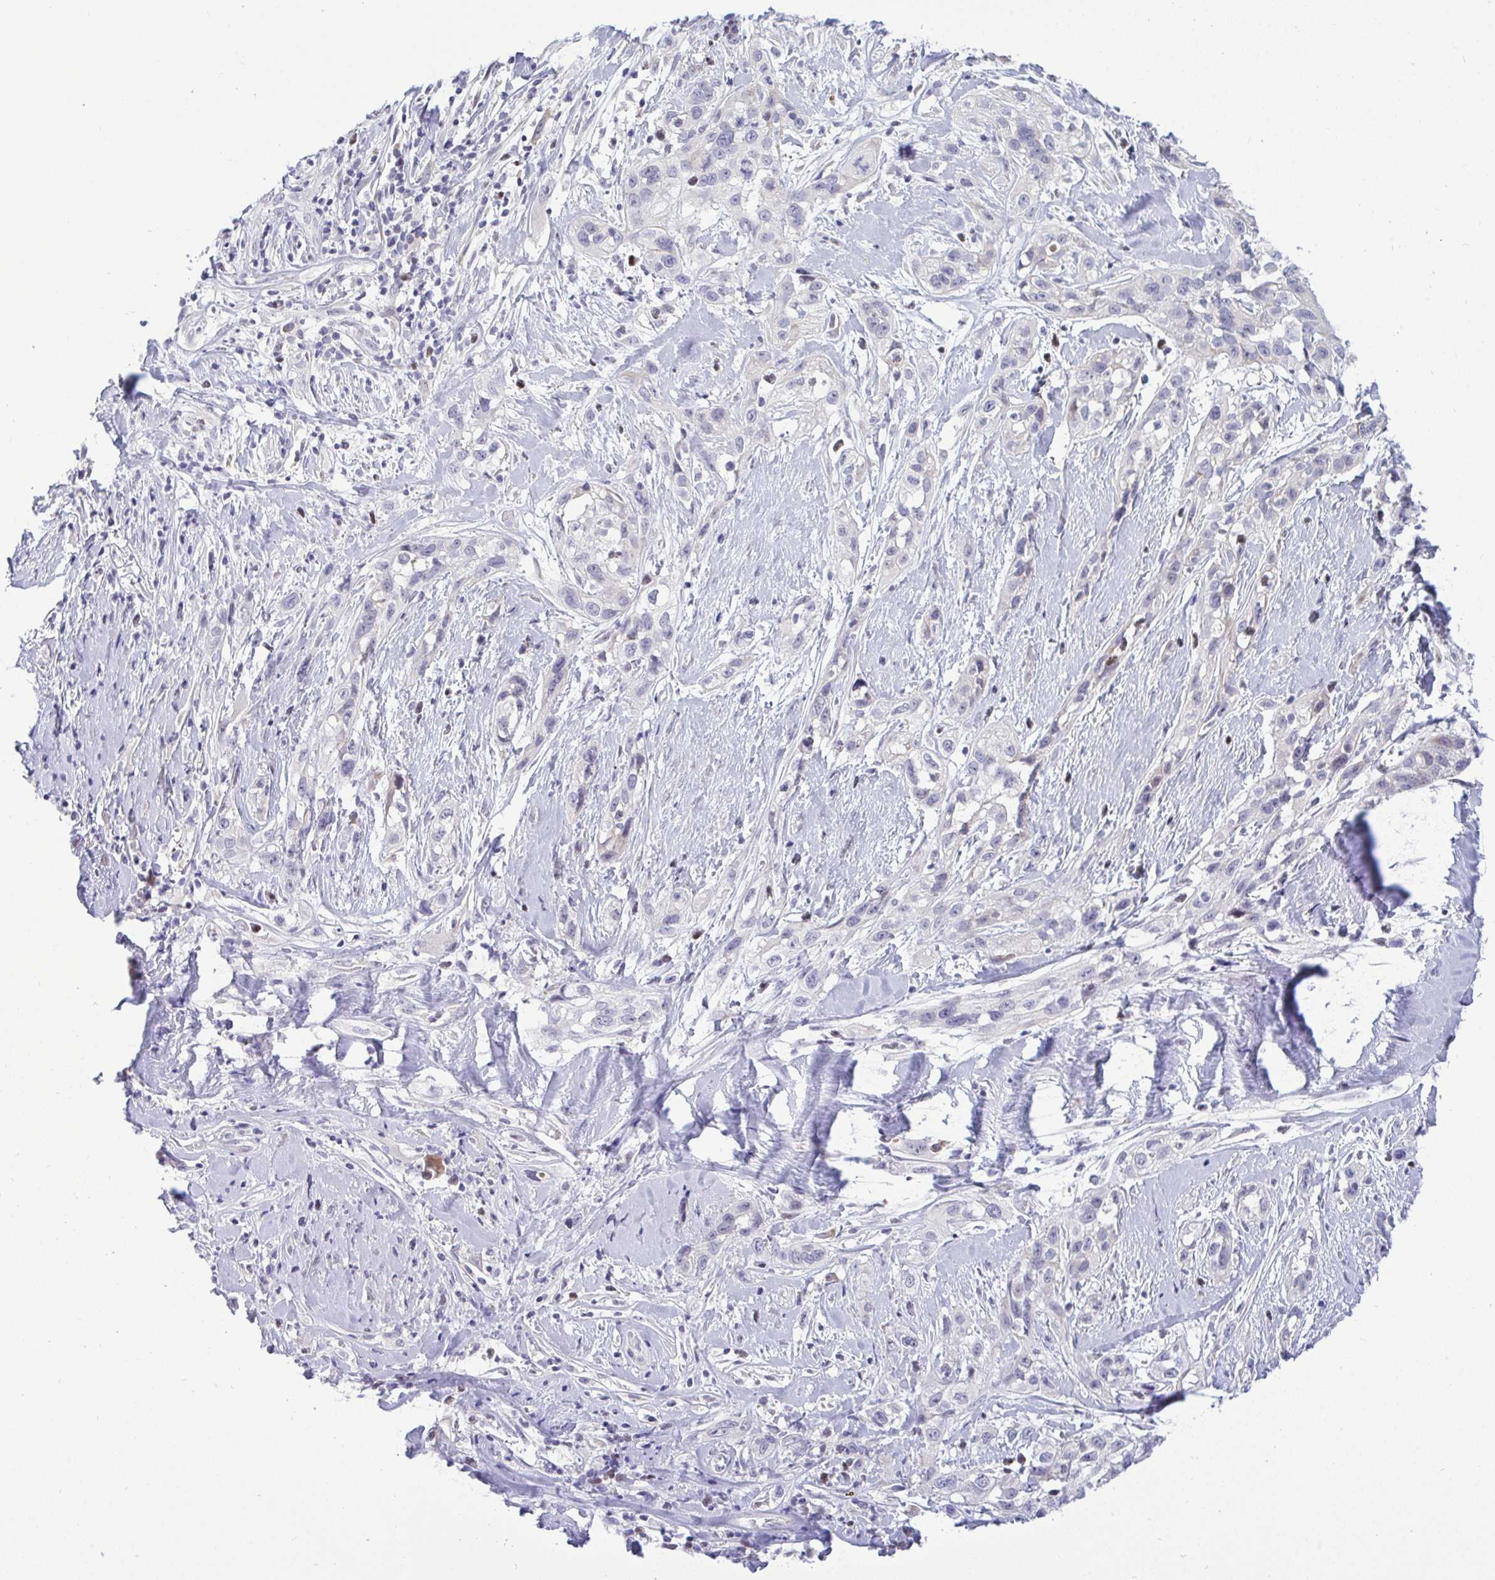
{"staining": {"intensity": "negative", "quantity": "none", "location": "none"}, "tissue": "skin cancer", "cell_type": "Tumor cells", "image_type": "cancer", "snomed": [{"axis": "morphology", "description": "Squamous cell carcinoma, NOS"}, {"axis": "topography", "description": "Skin"}], "caption": "Protein analysis of skin cancer exhibits no significant positivity in tumor cells. (Brightfield microscopy of DAB (3,3'-diaminobenzidine) immunohistochemistry (IHC) at high magnification).", "gene": "EPOP", "patient": {"sex": "male", "age": 82}}